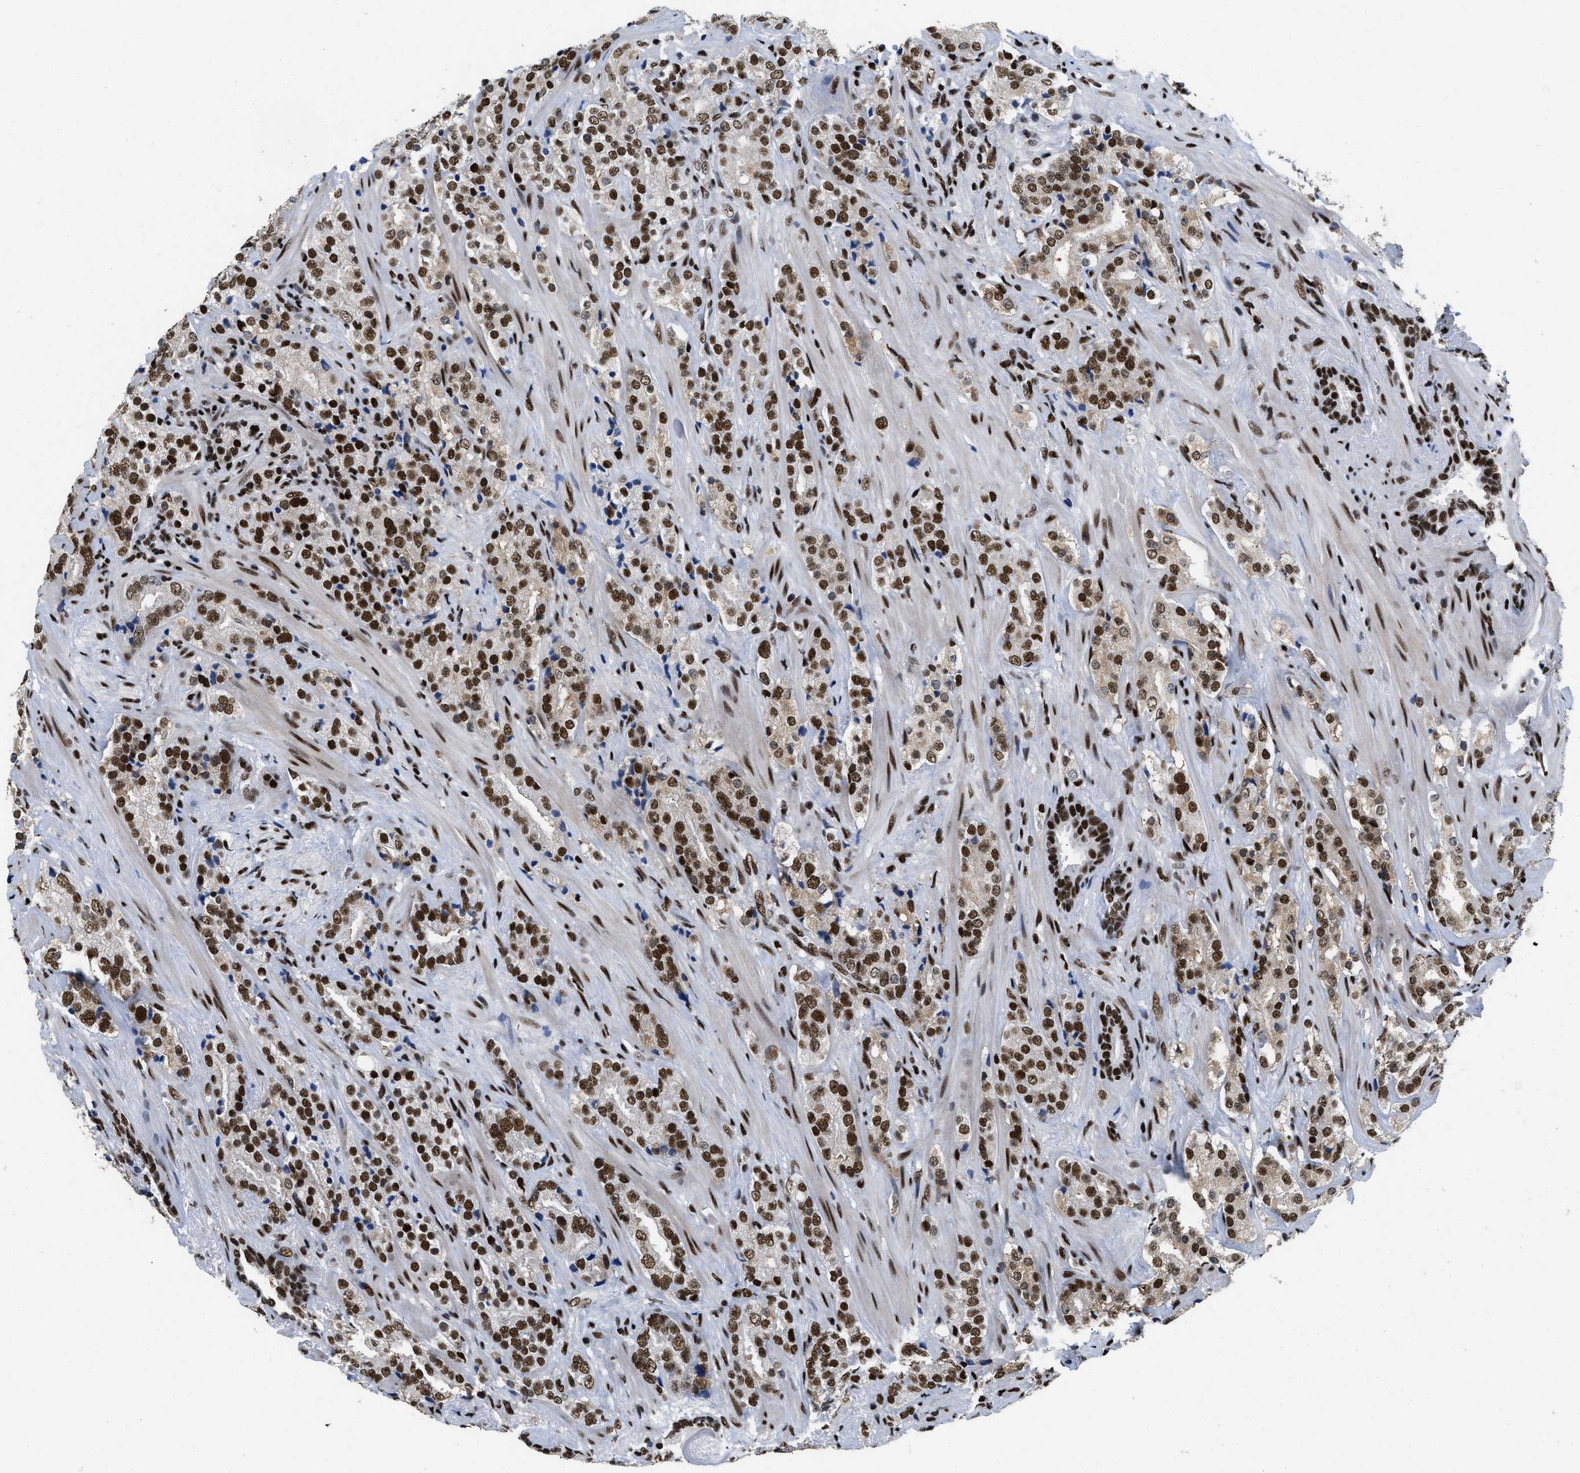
{"staining": {"intensity": "strong", "quantity": ">75%", "location": "nuclear"}, "tissue": "prostate cancer", "cell_type": "Tumor cells", "image_type": "cancer", "snomed": [{"axis": "morphology", "description": "Adenocarcinoma, High grade"}, {"axis": "topography", "description": "Prostate"}], "caption": "Prostate cancer stained with a protein marker shows strong staining in tumor cells.", "gene": "CREB1", "patient": {"sex": "male", "age": 71}}